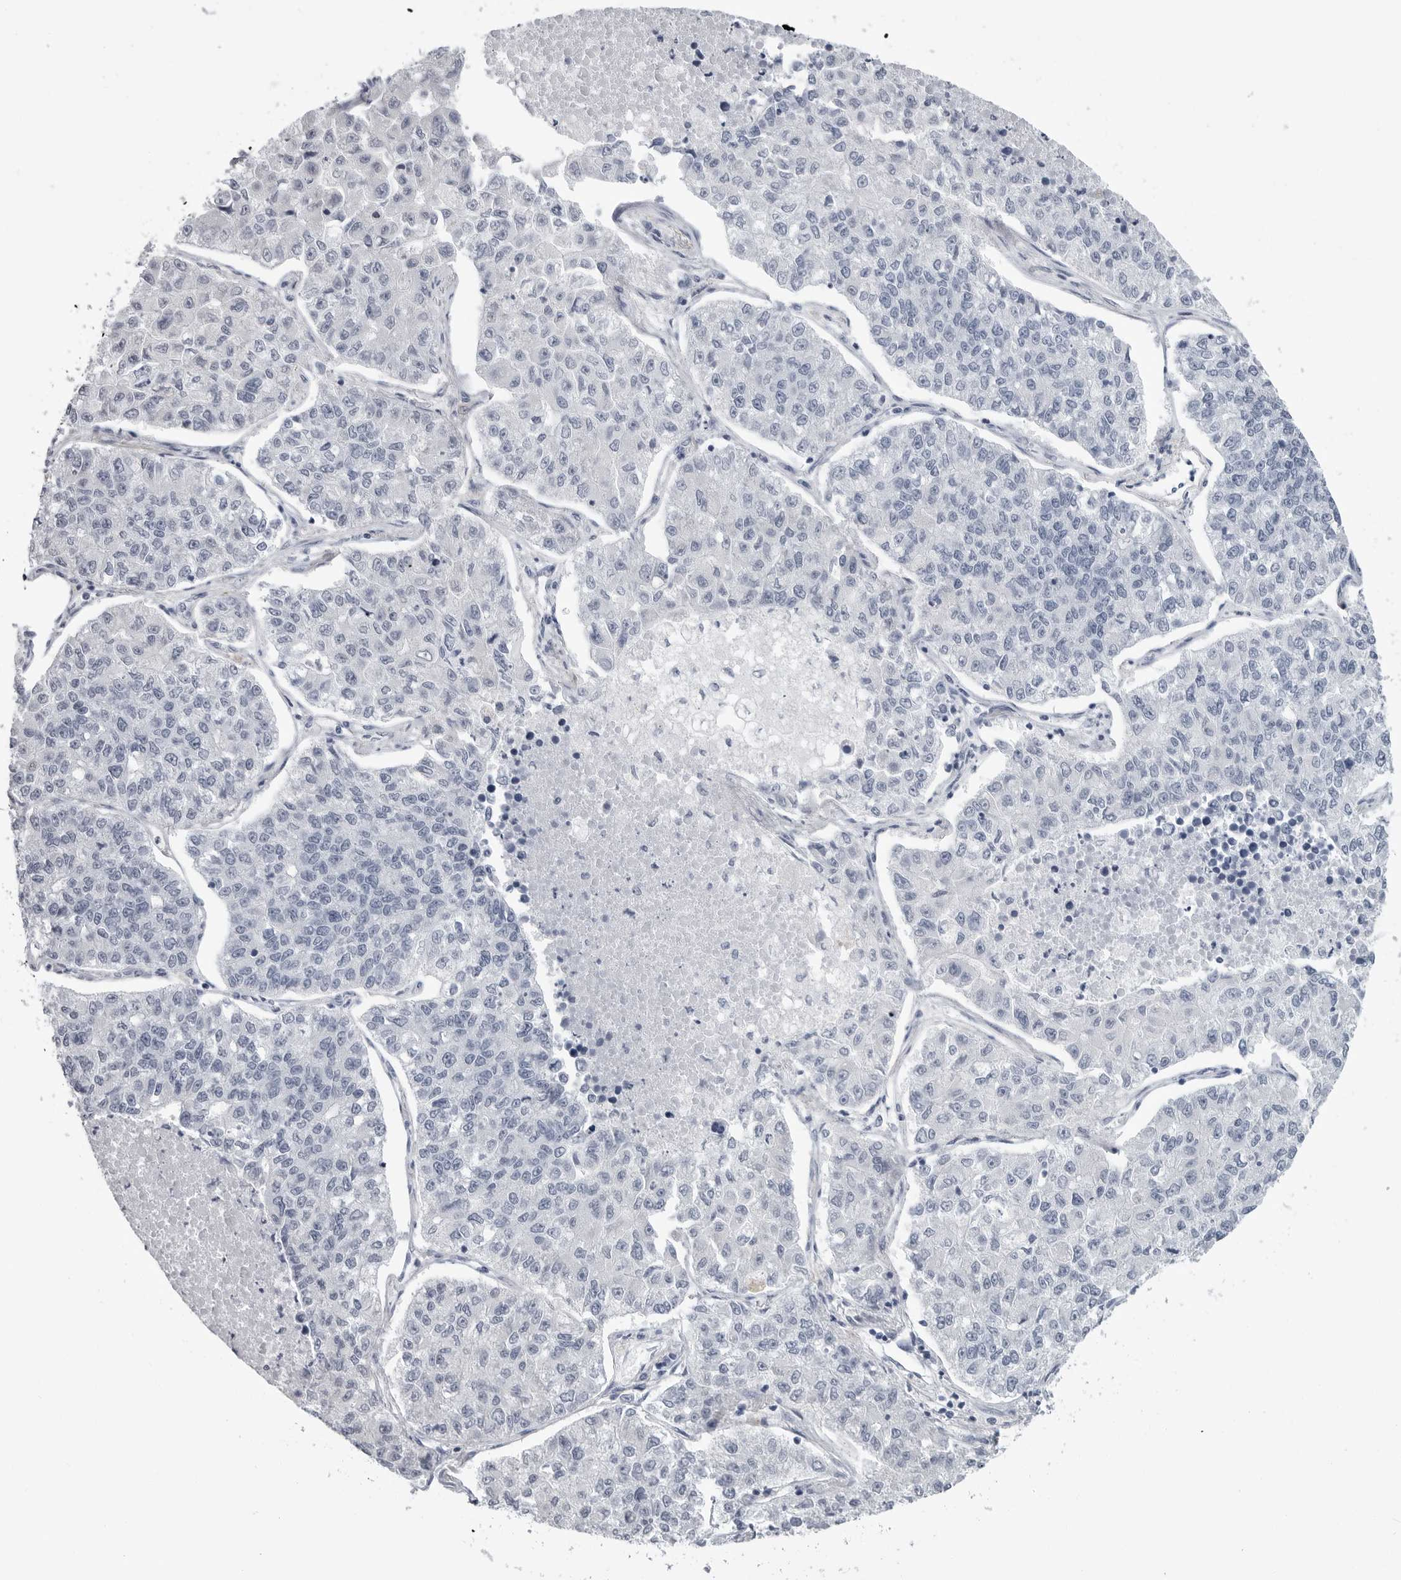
{"staining": {"intensity": "negative", "quantity": "none", "location": "none"}, "tissue": "lung cancer", "cell_type": "Tumor cells", "image_type": "cancer", "snomed": [{"axis": "morphology", "description": "Adenocarcinoma, NOS"}, {"axis": "topography", "description": "Lung"}], "caption": "IHC histopathology image of neoplastic tissue: human adenocarcinoma (lung) stained with DAB shows no significant protein positivity in tumor cells.", "gene": "PGA3", "patient": {"sex": "male", "age": 49}}